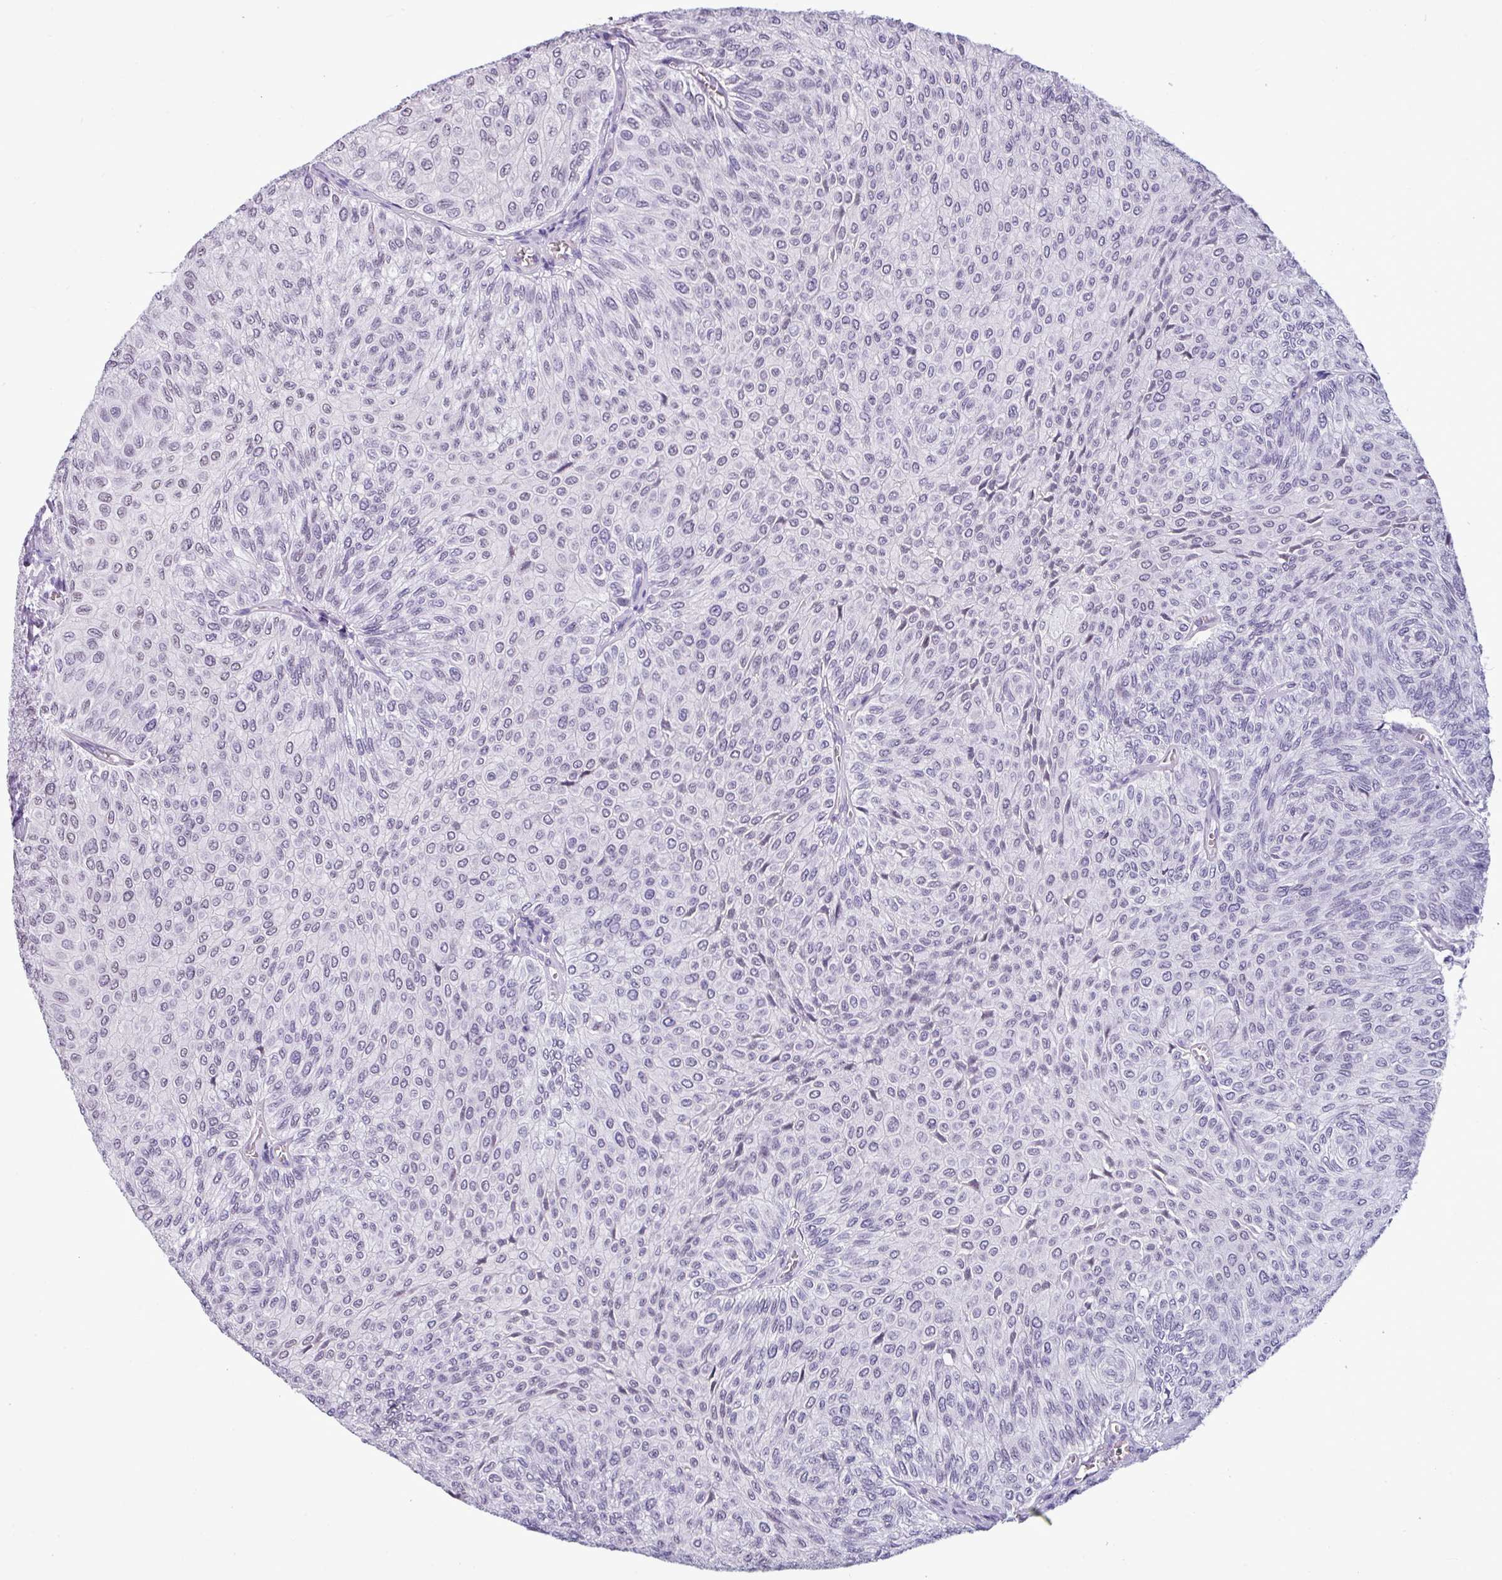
{"staining": {"intensity": "negative", "quantity": "none", "location": "none"}, "tissue": "urothelial cancer", "cell_type": "Tumor cells", "image_type": "cancer", "snomed": [{"axis": "morphology", "description": "Urothelial carcinoma, NOS"}, {"axis": "topography", "description": "Urinary bladder"}], "caption": "DAB immunohistochemical staining of human transitional cell carcinoma shows no significant staining in tumor cells.", "gene": "SRGAP1", "patient": {"sex": "male", "age": 59}}